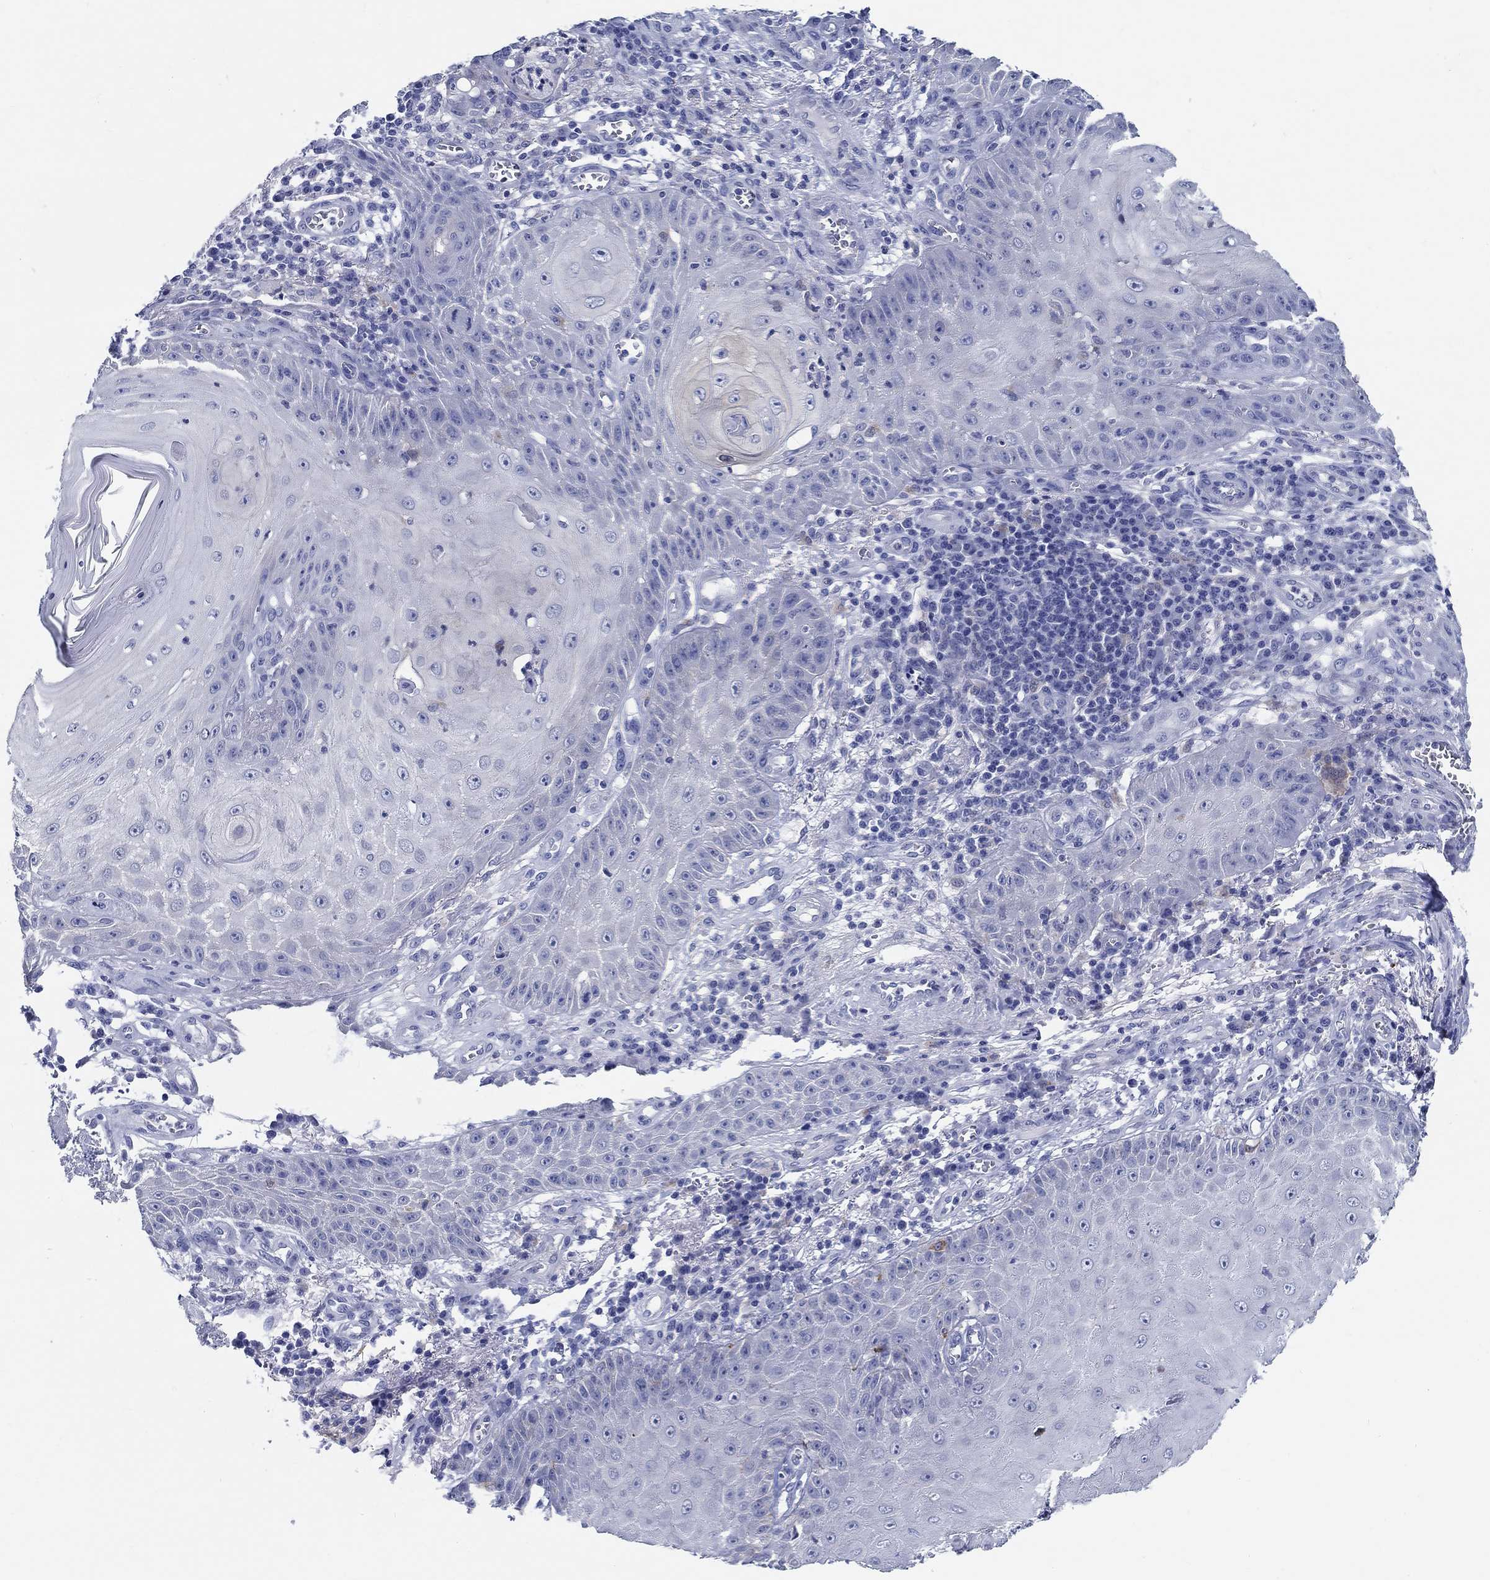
{"staining": {"intensity": "negative", "quantity": "none", "location": "none"}, "tissue": "skin cancer", "cell_type": "Tumor cells", "image_type": "cancer", "snomed": [{"axis": "morphology", "description": "Squamous cell carcinoma, NOS"}, {"axis": "topography", "description": "Skin"}], "caption": "The IHC micrograph has no significant positivity in tumor cells of skin cancer tissue.", "gene": "RAP1GAP", "patient": {"sex": "male", "age": 70}}